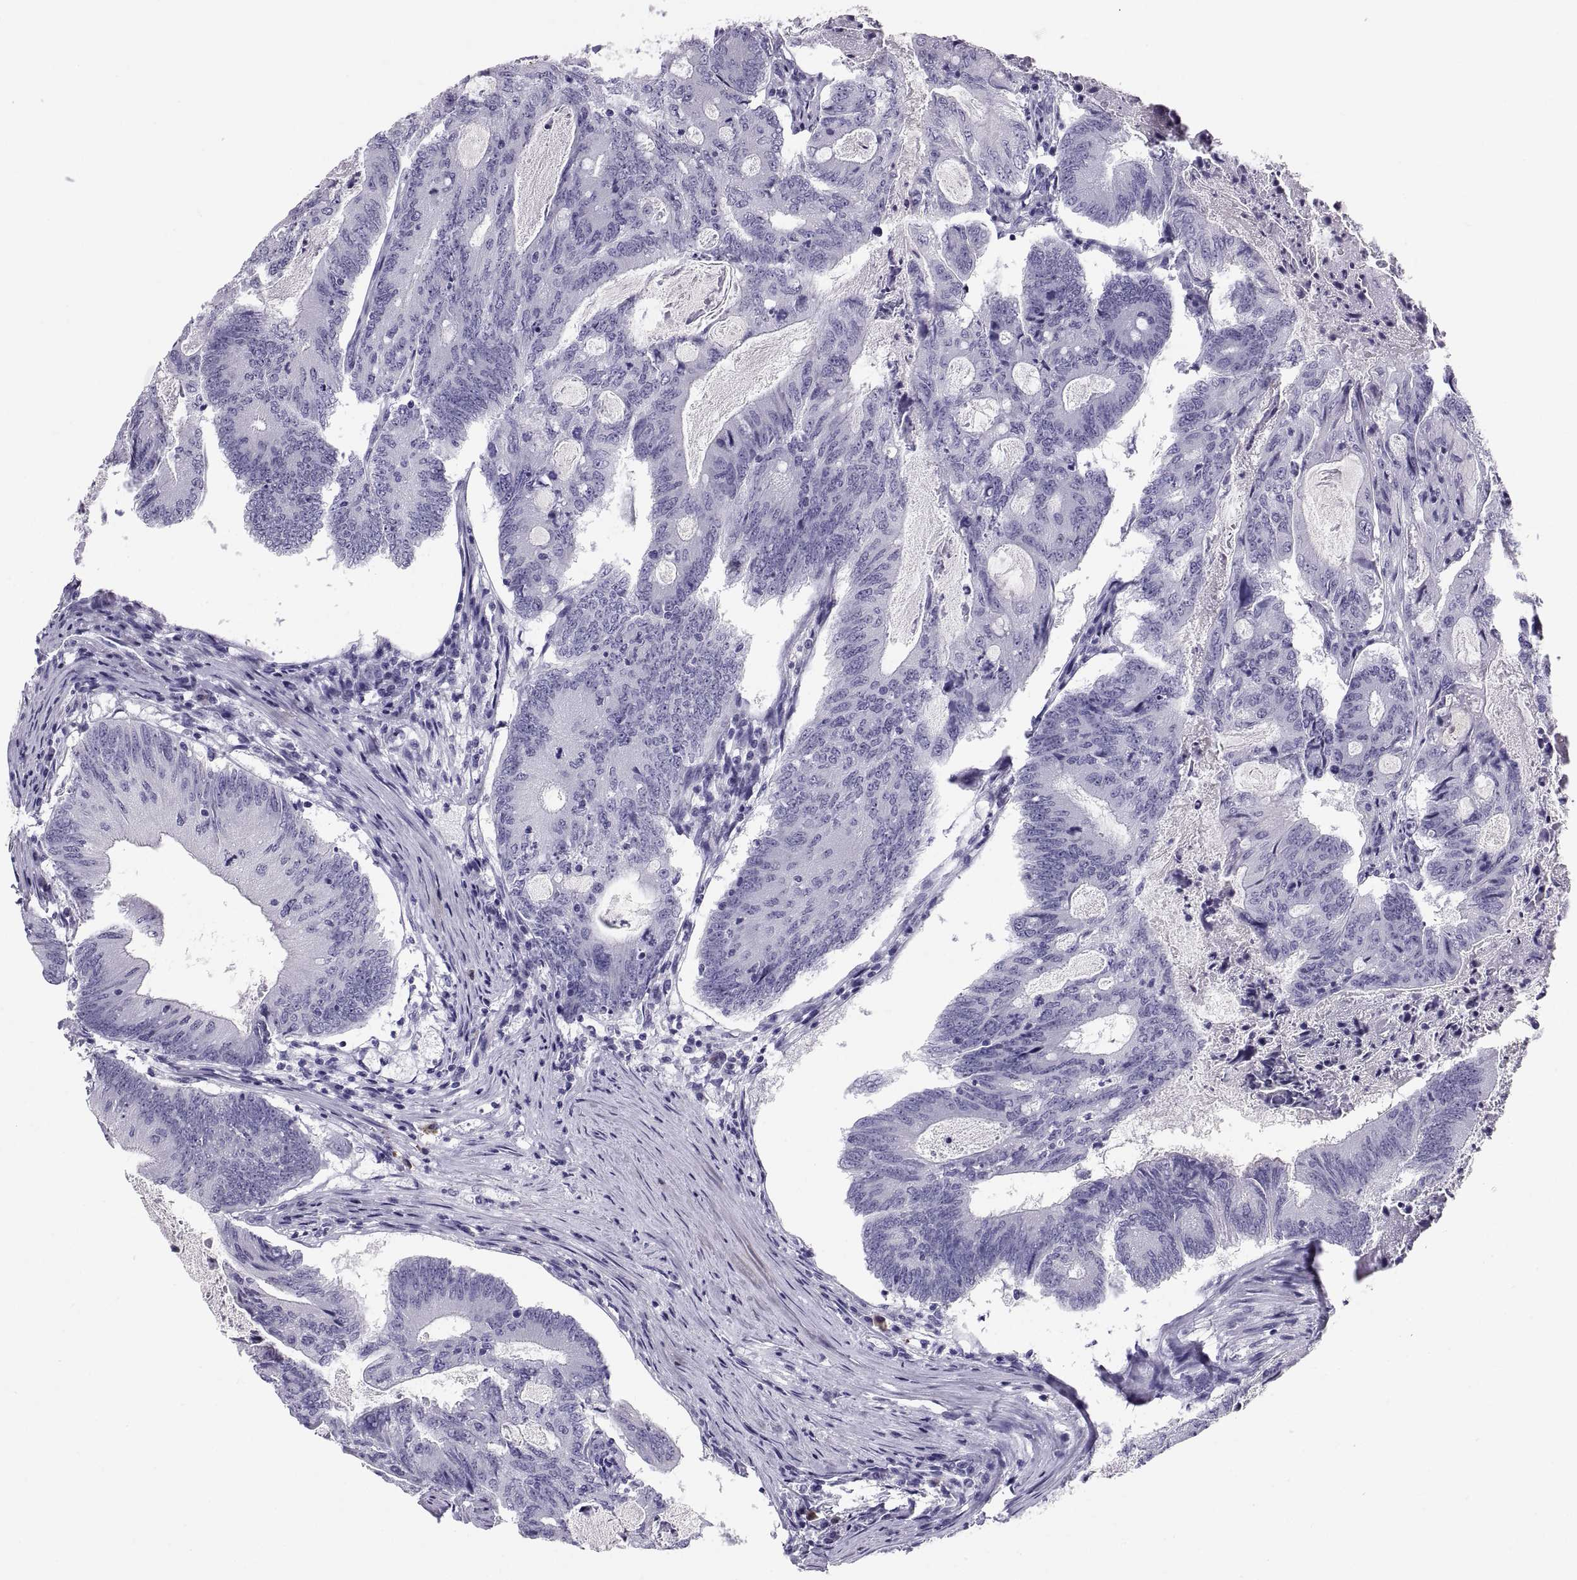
{"staining": {"intensity": "negative", "quantity": "none", "location": "none"}, "tissue": "colorectal cancer", "cell_type": "Tumor cells", "image_type": "cancer", "snomed": [{"axis": "morphology", "description": "Adenocarcinoma, NOS"}, {"axis": "topography", "description": "Colon"}], "caption": "This is a micrograph of IHC staining of colorectal cancer (adenocarcinoma), which shows no expression in tumor cells.", "gene": "CT47A10", "patient": {"sex": "female", "age": 70}}